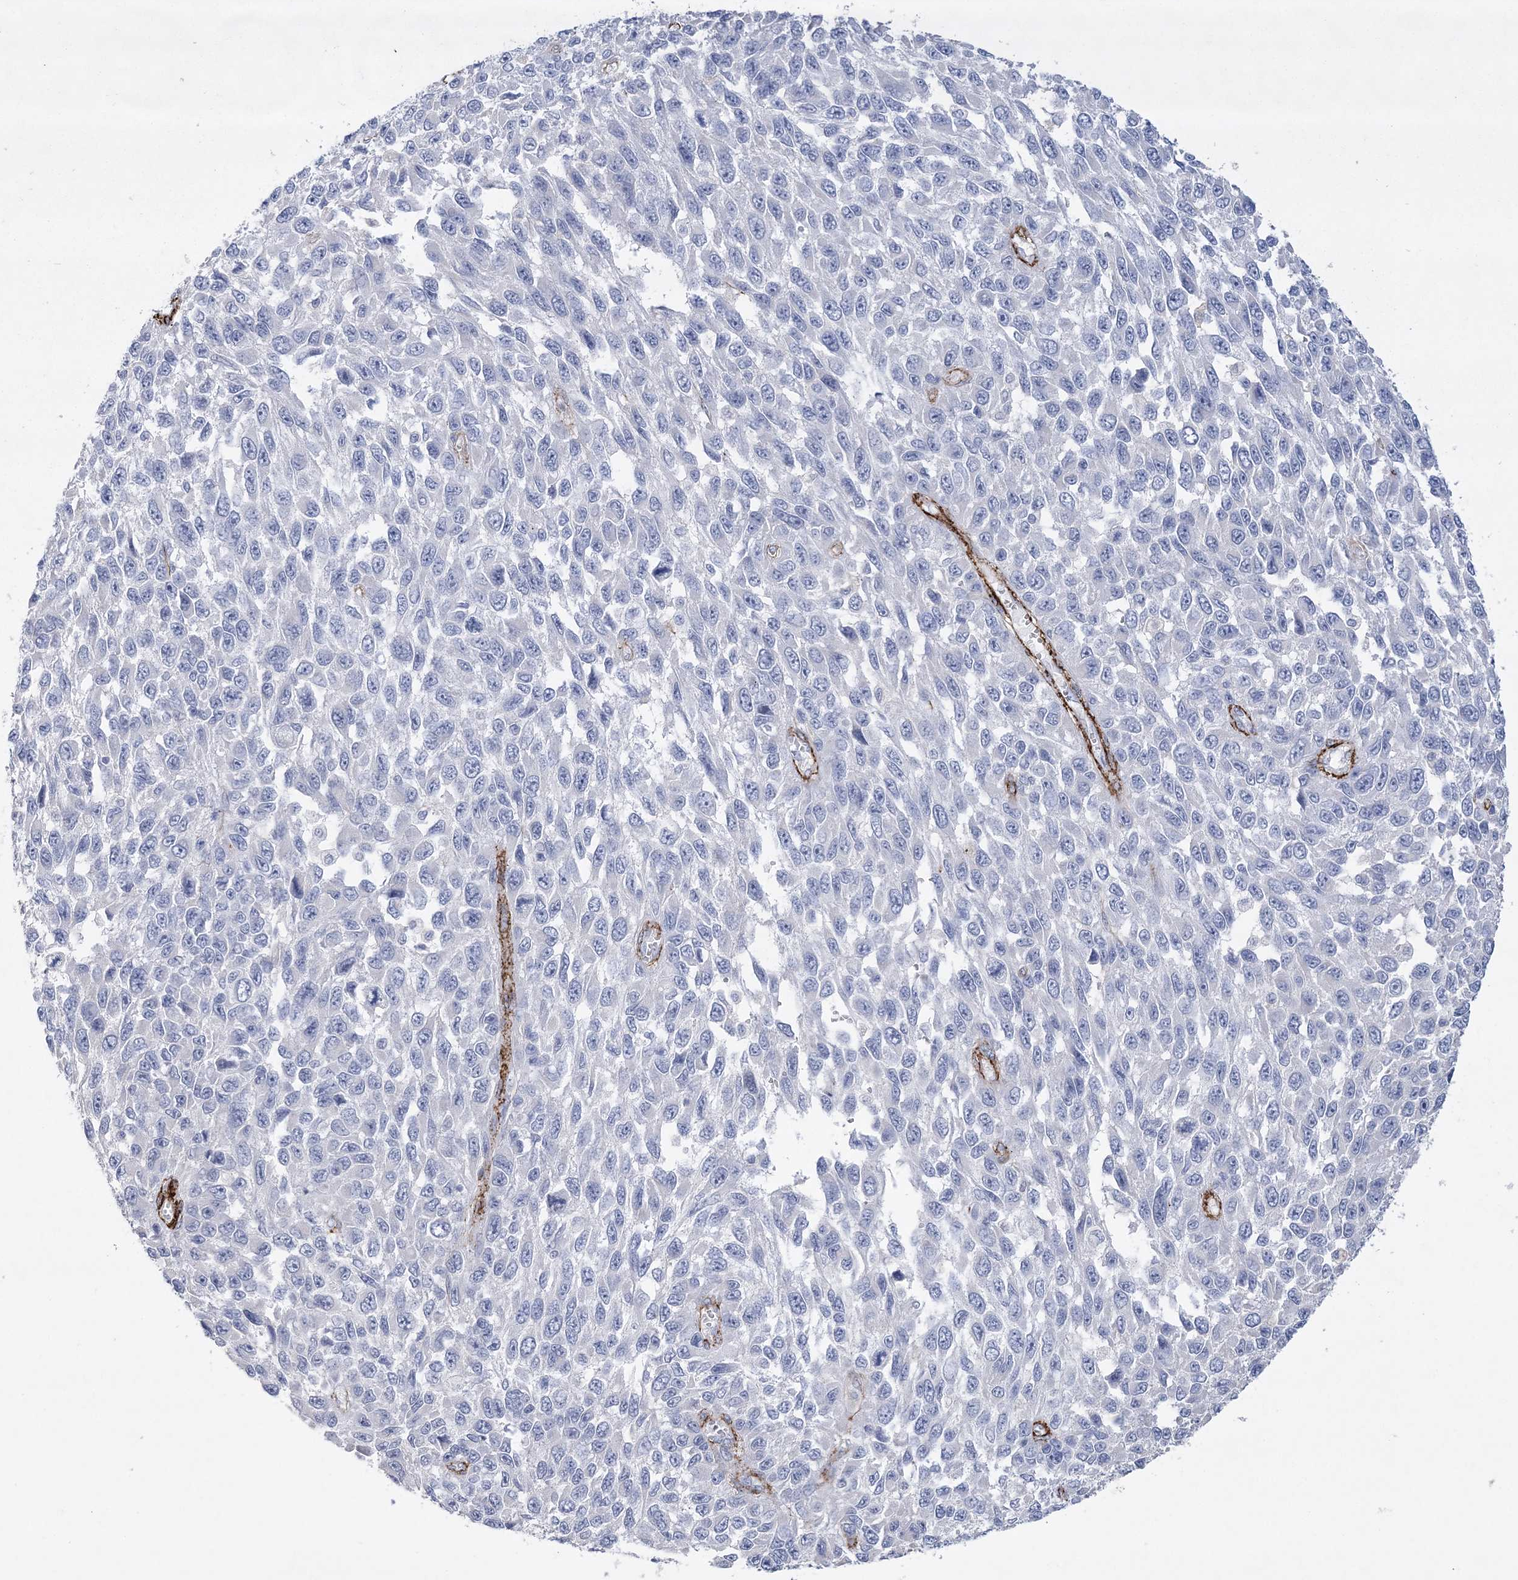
{"staining": {"intensity": "negative", "quantity": "none", "location": "none"}, "tissue": "melanoma", "cell_type": "Tumor cells", "image_type": "cancer", "snomed": [{"axis": "morphology", "description": "Malignant melanoma, NOS"}, {"axis": "topography", "description": "Skin"}], "caption": "Tumor cells are negative for brown protein staining in malignant melanoma. (DAB (3,3'-diaminobenzidine) immunohistochemistry (IHC) visualized using brightfield microscopy, high magnification).", "gene": "ARSJ", "patient": {"sex": "female", "age": 96}}